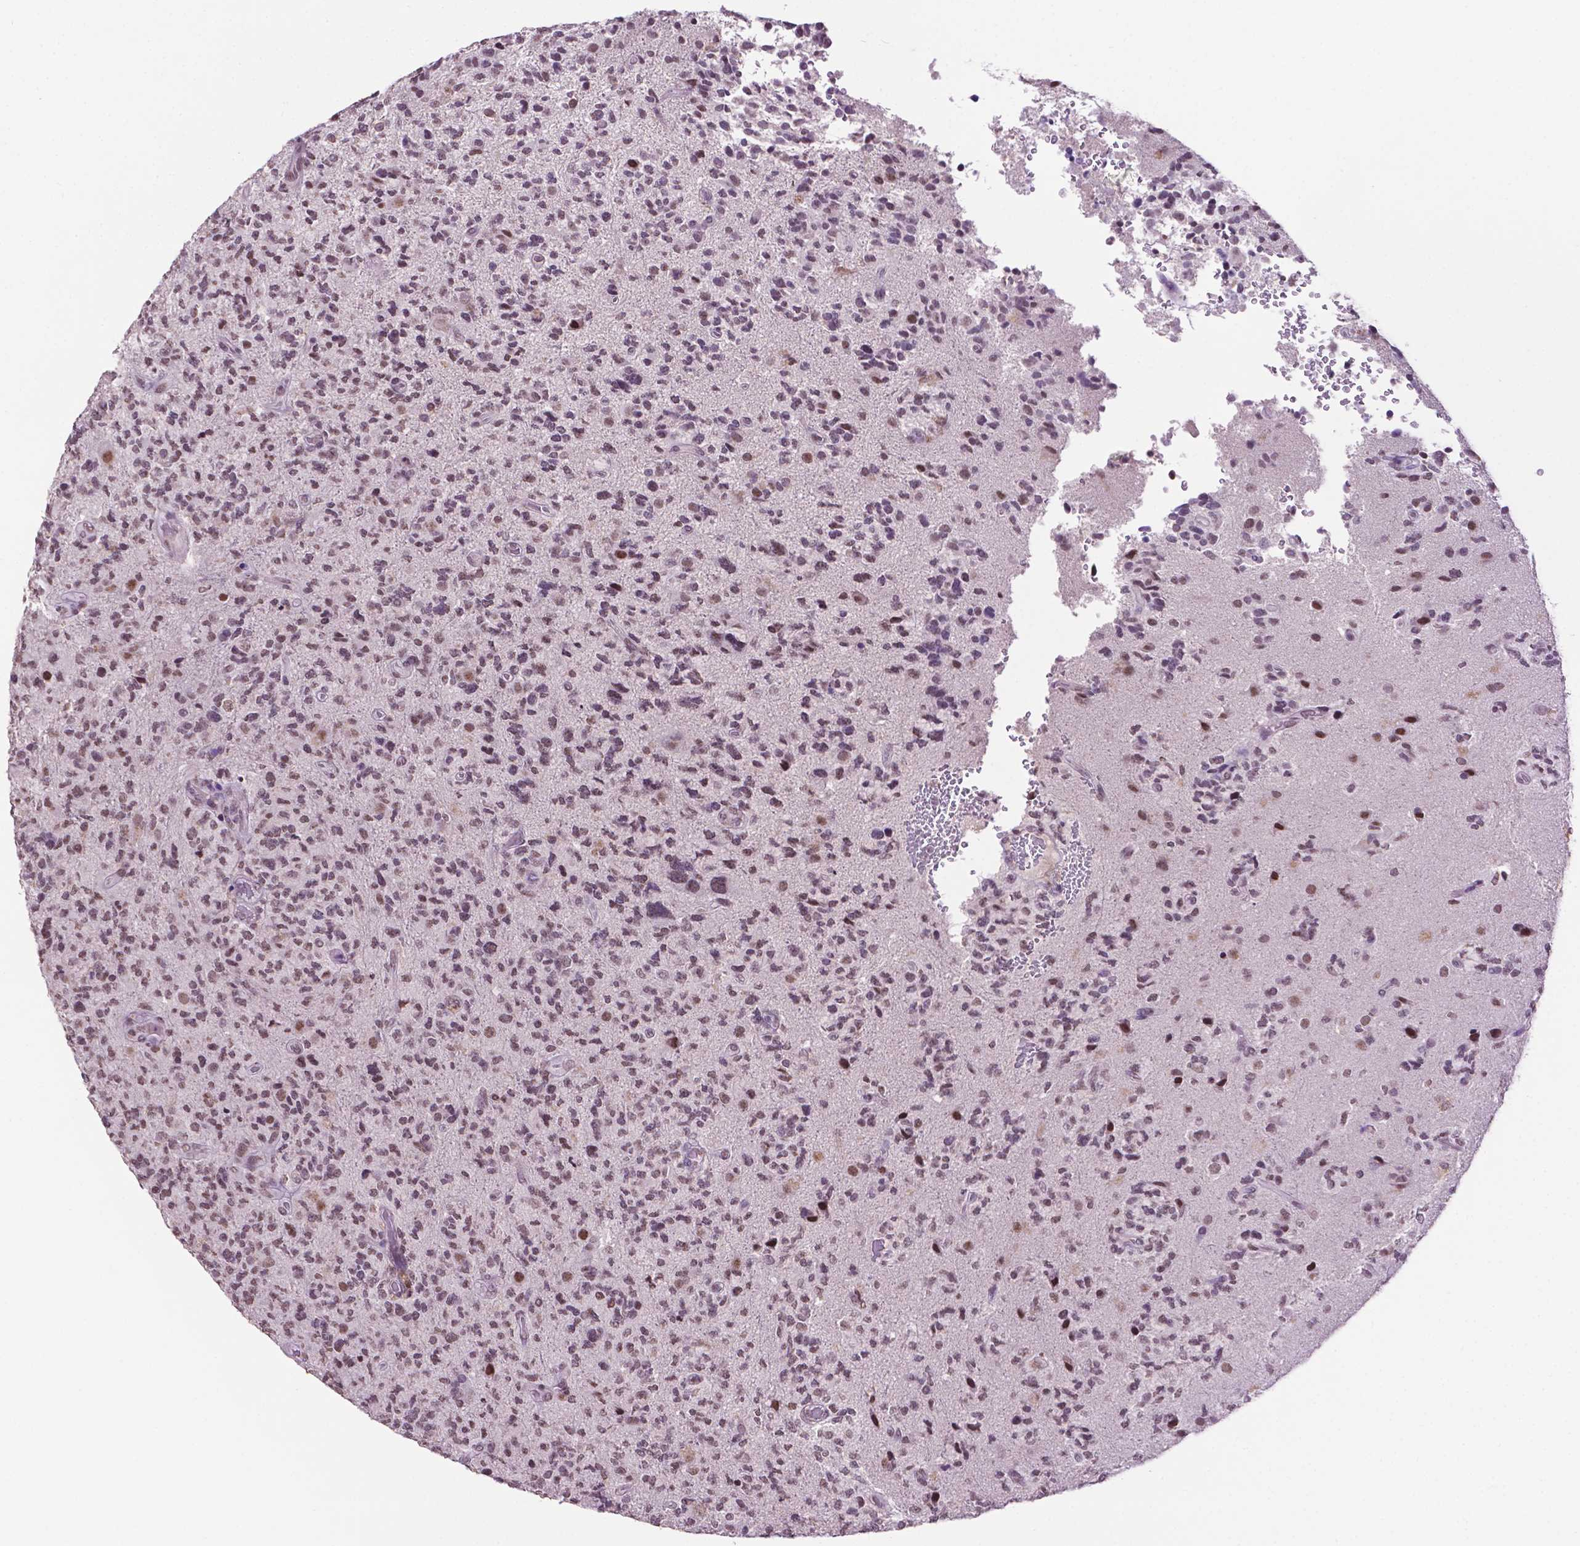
{"staining": {"intensity": "negative", "quantity": "none", "location": "none"}, "tissue": "glioma", "cell_type": "Tumor cells", "image_type": "cancer", "snomed": [{"axis": "morphology", "description": "Glioma, malignant, High grade"}, {"axis": "topography", "description": "Brain"}], "caption": "Immunohistochemistry of human glioma demonstrates no expression in tumor cells.", "gene": "PTPN6", "patient": {"sex": "female", "age": 71}}